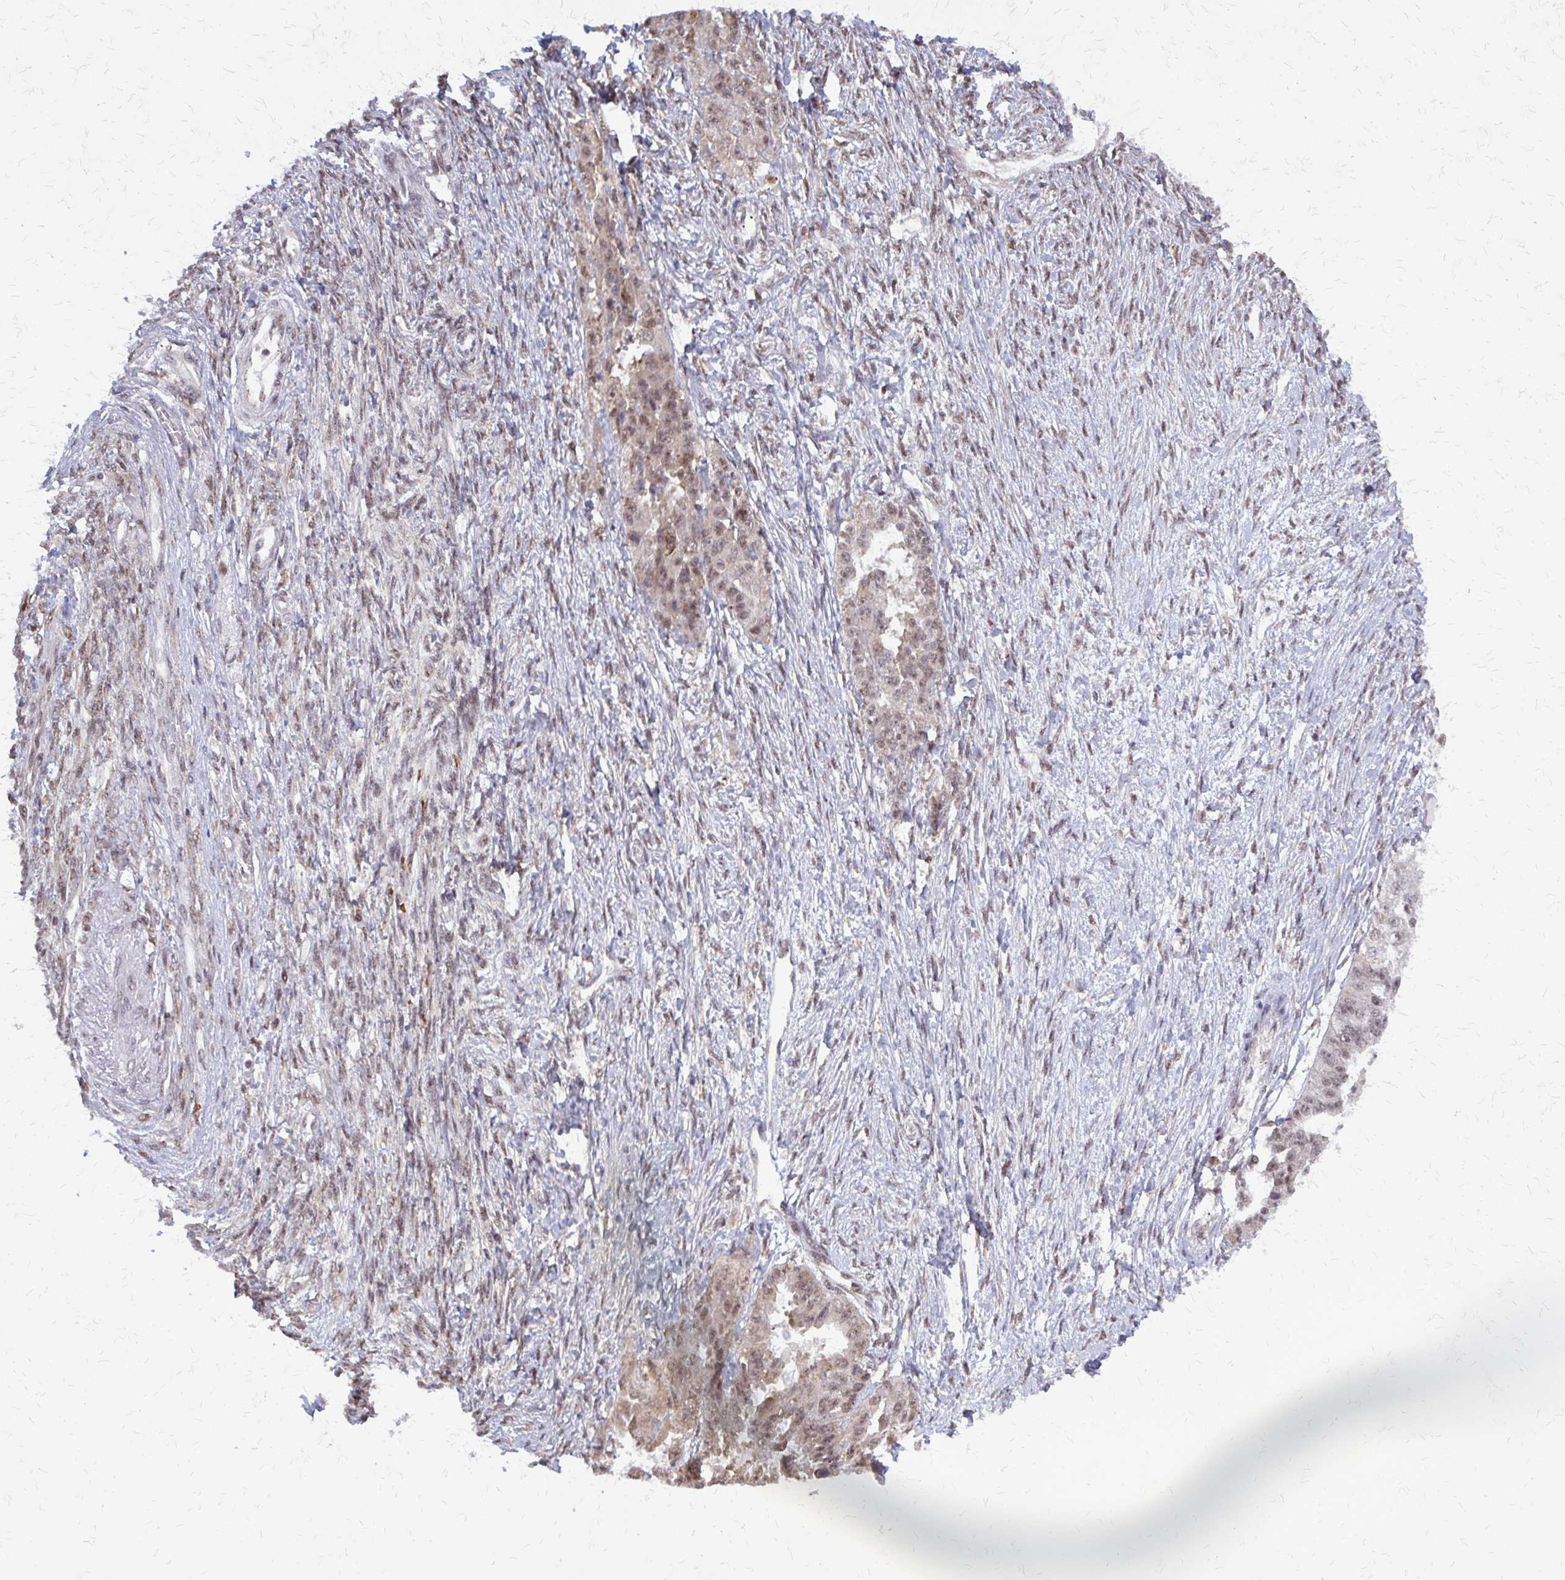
{"staining": {"intensity": "weak", "quantity": ">75%", "location": "cytoplasmic/membranous,nuclear"}, "tissue": "ovarian cancer", "cell_type": "Tumor cells", "image_type": "cancer", "snomed": [{"axis": "morphology", "description": "Cystadenocarcinoma, serous, NOS"}, {"axis": "topography", "description": "Ovary"}], "caption": "Ovarian serous cystadenocarcinoma stained with DAB immunohistochemistry exhibits low levels of weak cytoplasmic/membranous and nuclear staining in about >75% of tumor cells.", "gene": "HDAC3", "patient": {"sex": "female", "age": 58}}